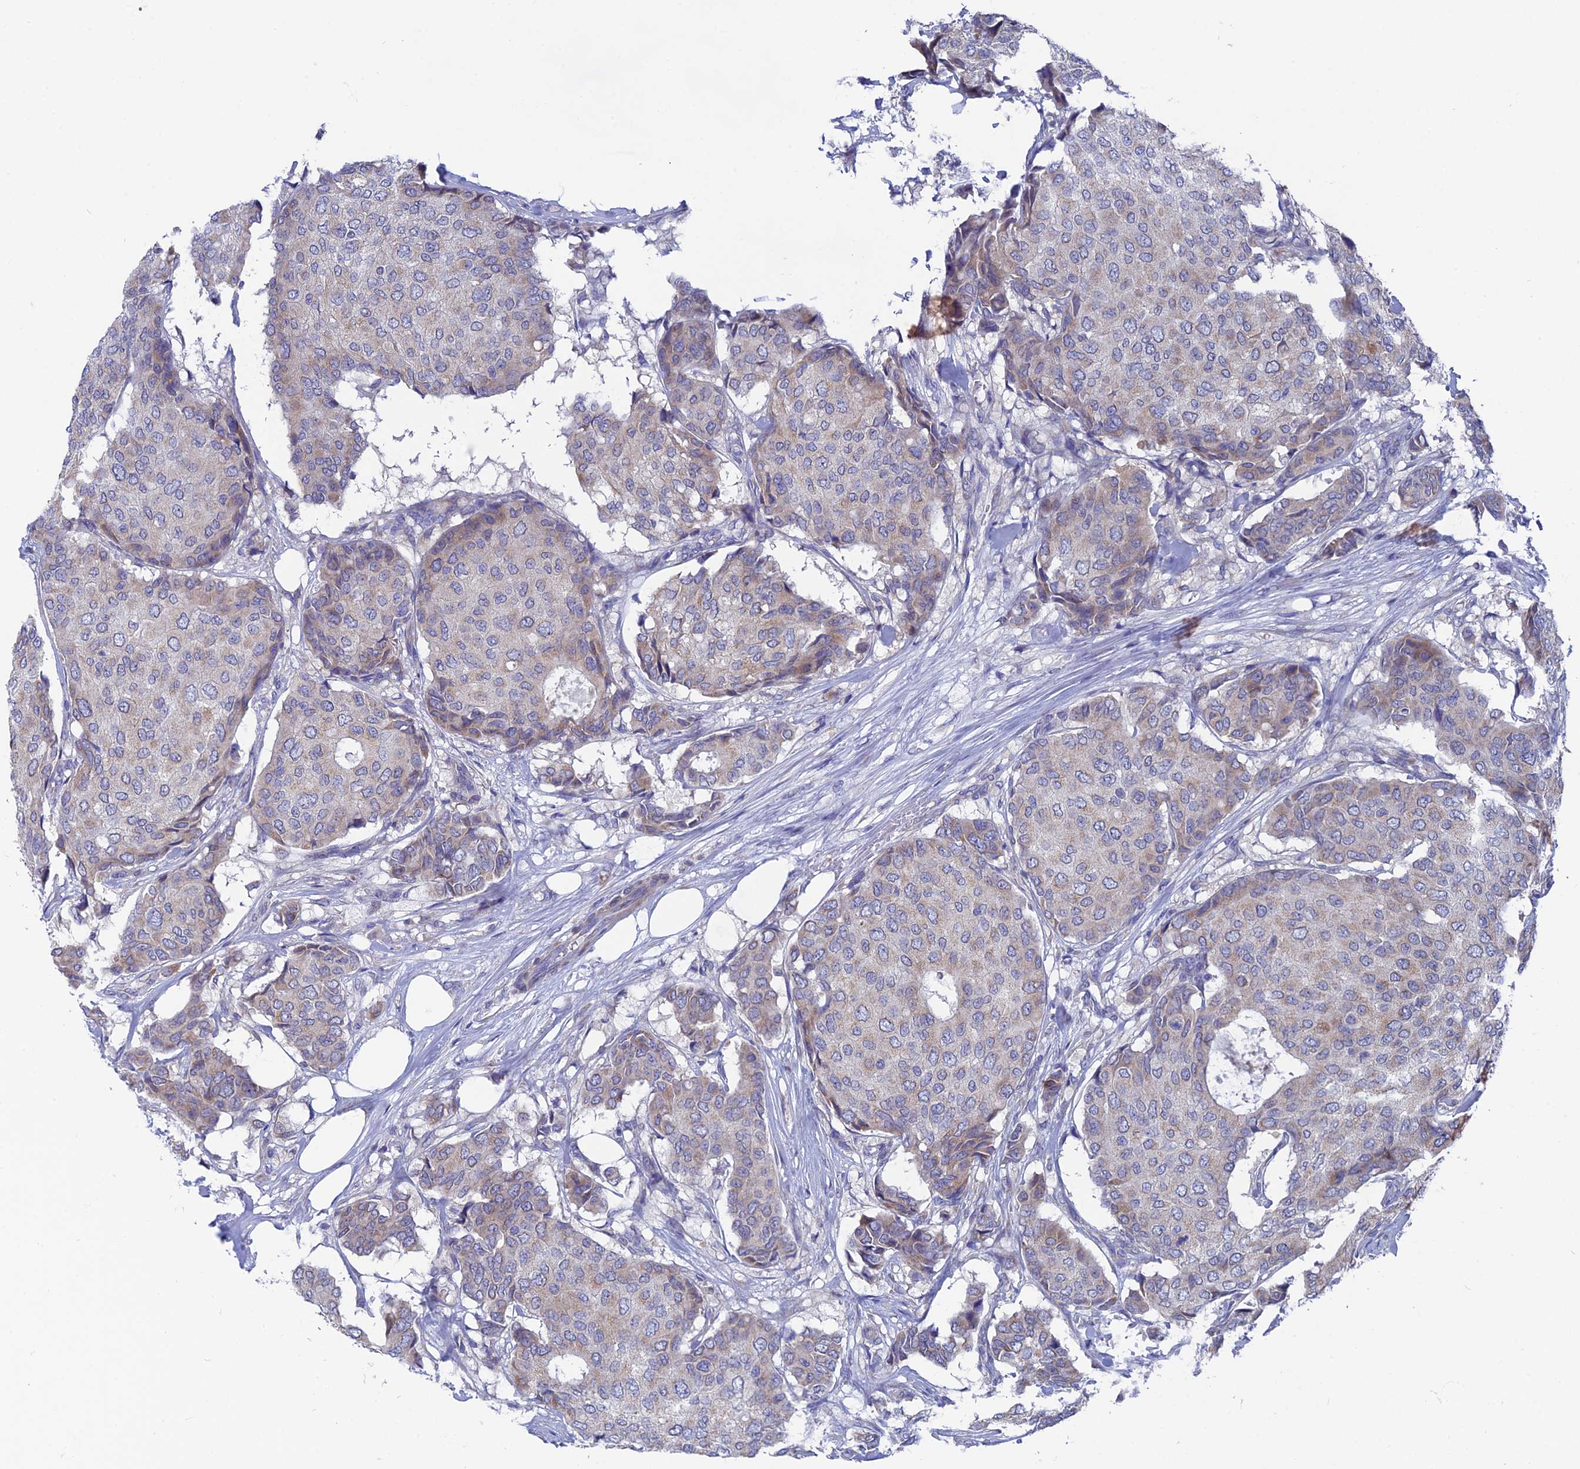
{"staining": {"intensity": "weak", "quantity": "<25%", "location": "cytoplasmic/membranous"}, "tissue": "breast cancer", "cell_type": "Tumor cells", "image_type": "cancer", "snomed": [{"axis": "morphology", "description": "Duct carcinoma"}, {"axis": "topography", "description": "Breast"}], "caption": "Histopathology image shows no significant protein expression in tumor cells of intraductal carcinoma (breast).", "gene": "AK4", "patient": {"sex": "female", "age": 75}}